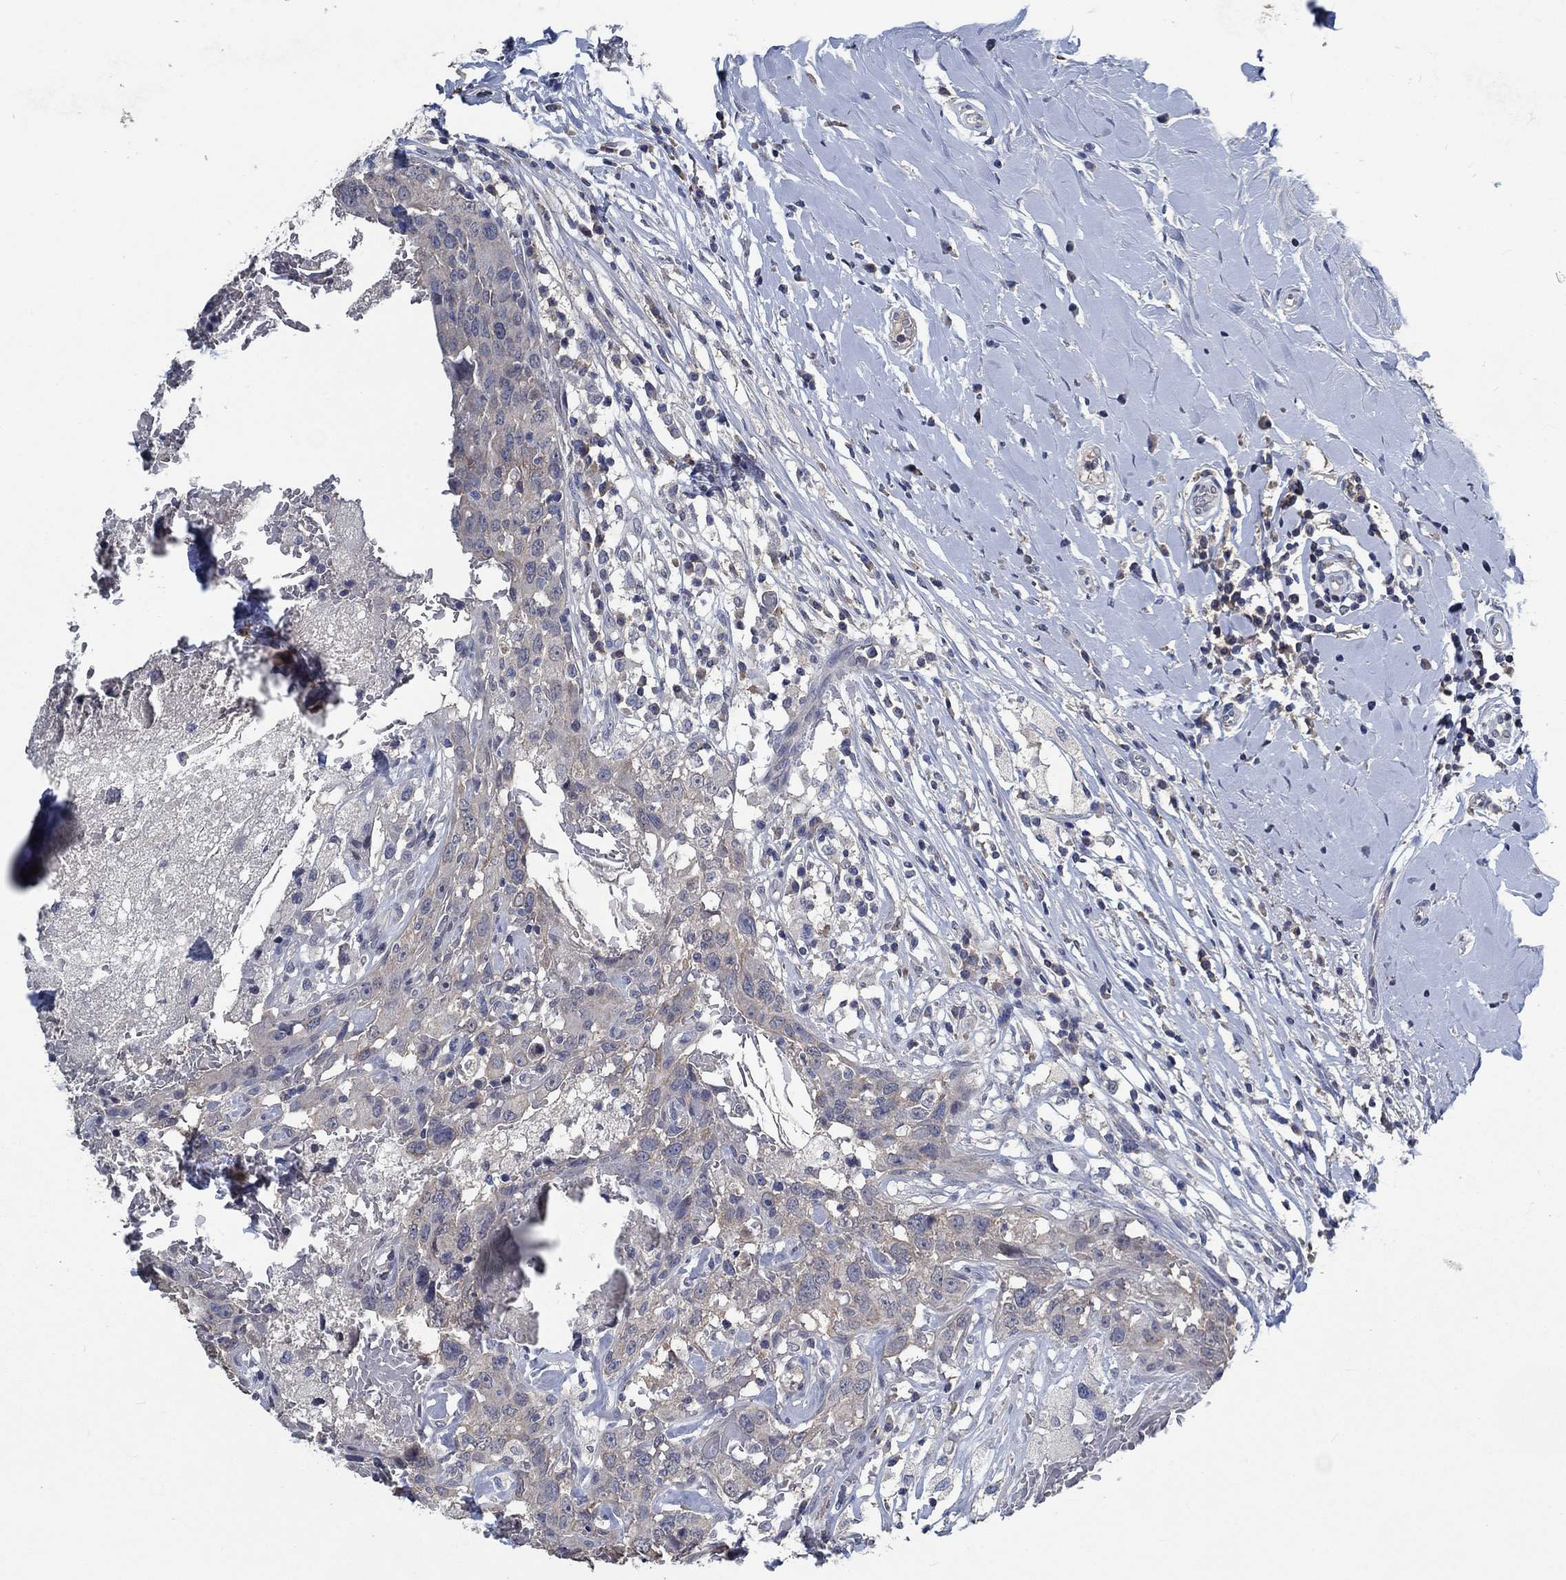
{"staining": {"intensity": "negative", "quantity": "none", "location": "none"}, "tissue": "breast cancer", "cell_type": "Tumor cells", "image_type": "cancer", "snomed": [{"axis": "morphology", "description": "Duct carcinoma"}, {"axis": "topography", "description": "Breast"}], "caption": "This is an immunohistochemistry (IHC) micrograph of human breast cancer. There is no positivity in tumor cells.", "gene": "OBSCN", "patient": {"sex": "female", "age": 27}}